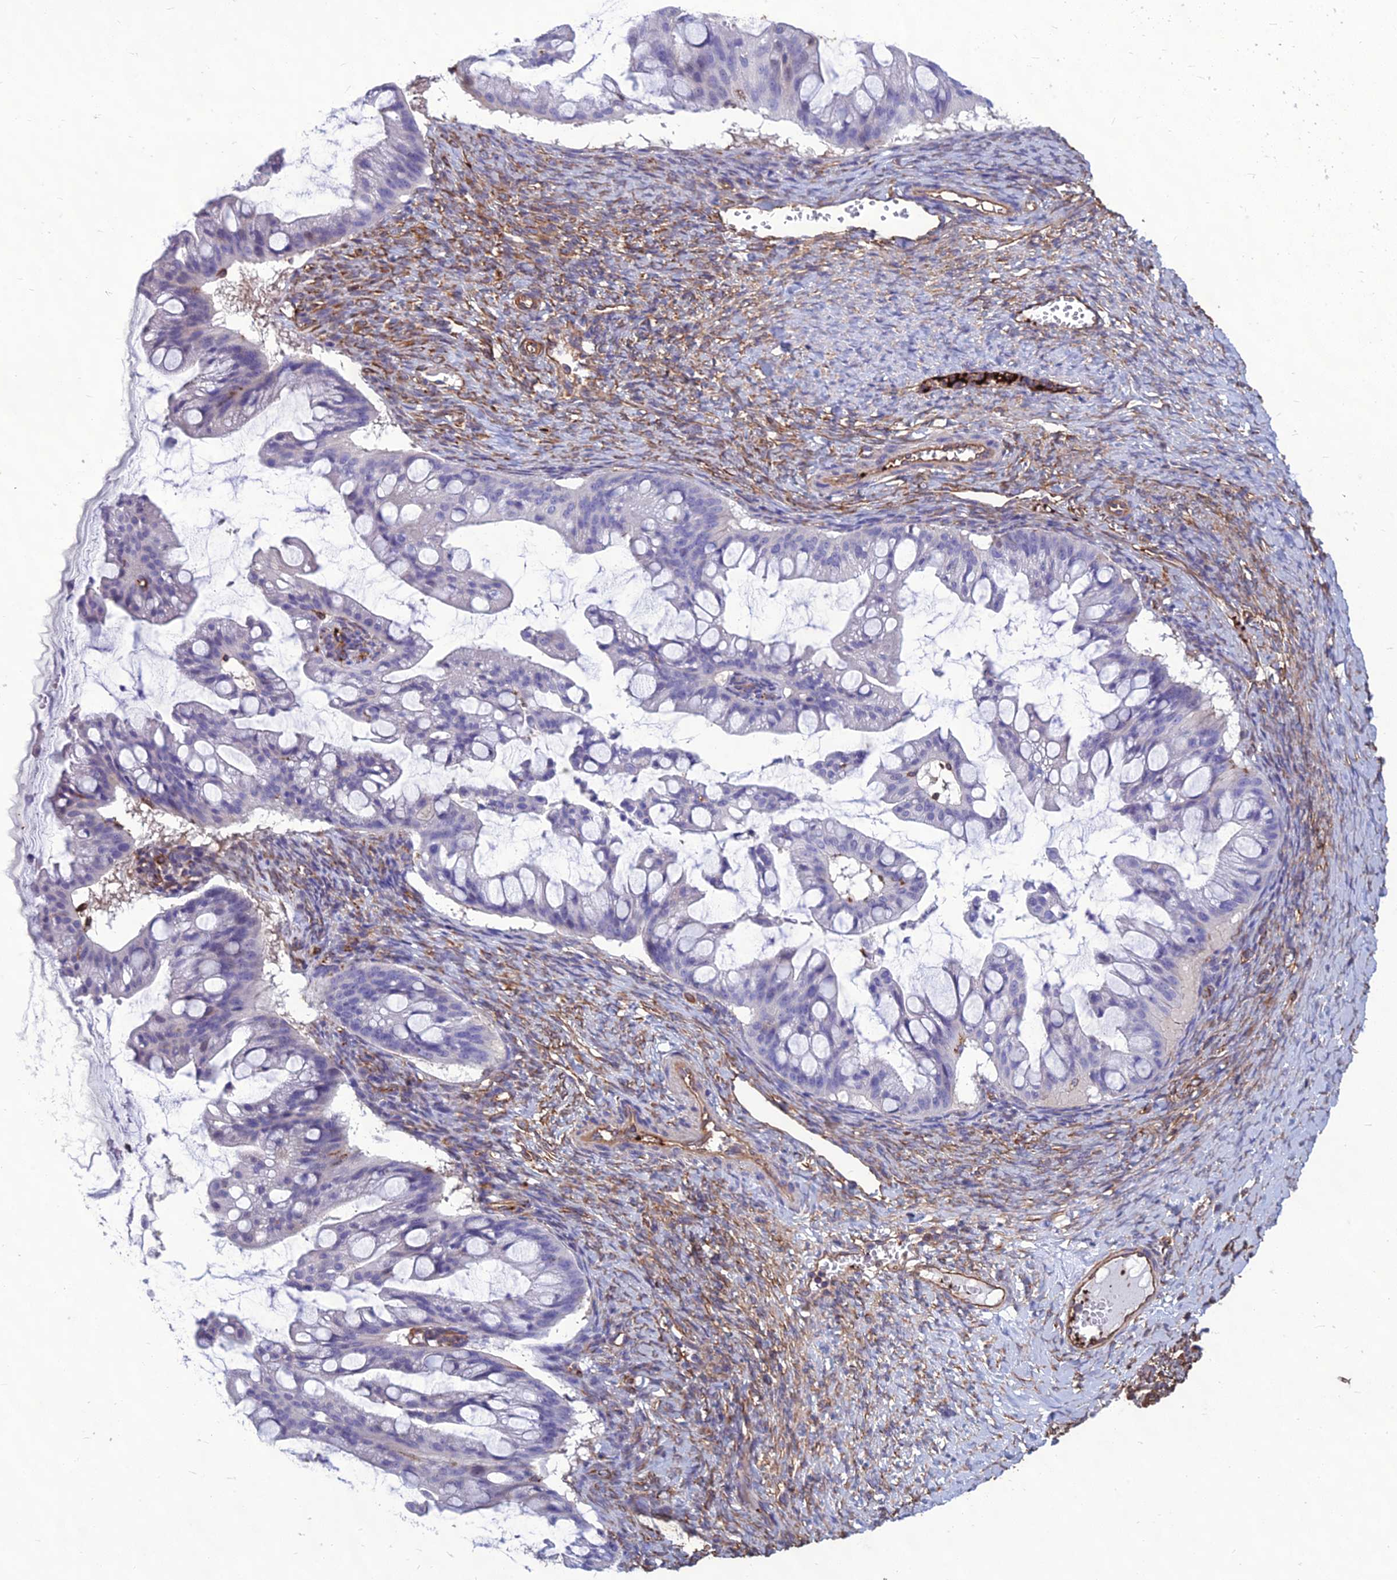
{"staining": {"intensity": "negative", "quantity": "none", "location": "none"}, "tissue": "ovarian cancer", "cell_type": "Tumor cells", "image_type": "cancer", "snomed": [{"axis": "morphology", "description": "Cystadenocarcinoma, mucinous, NOS"}, {"axis": "topography", "description": "Ovary"}], "caption": "This is an immunohistochemistry (IHC) histopathology image of ovarian mucinous cystadenocarcinoma. There is no expression in tumor cells.", "gene": "PSMD11", "patient": {"sex": "female", "age": 73}}